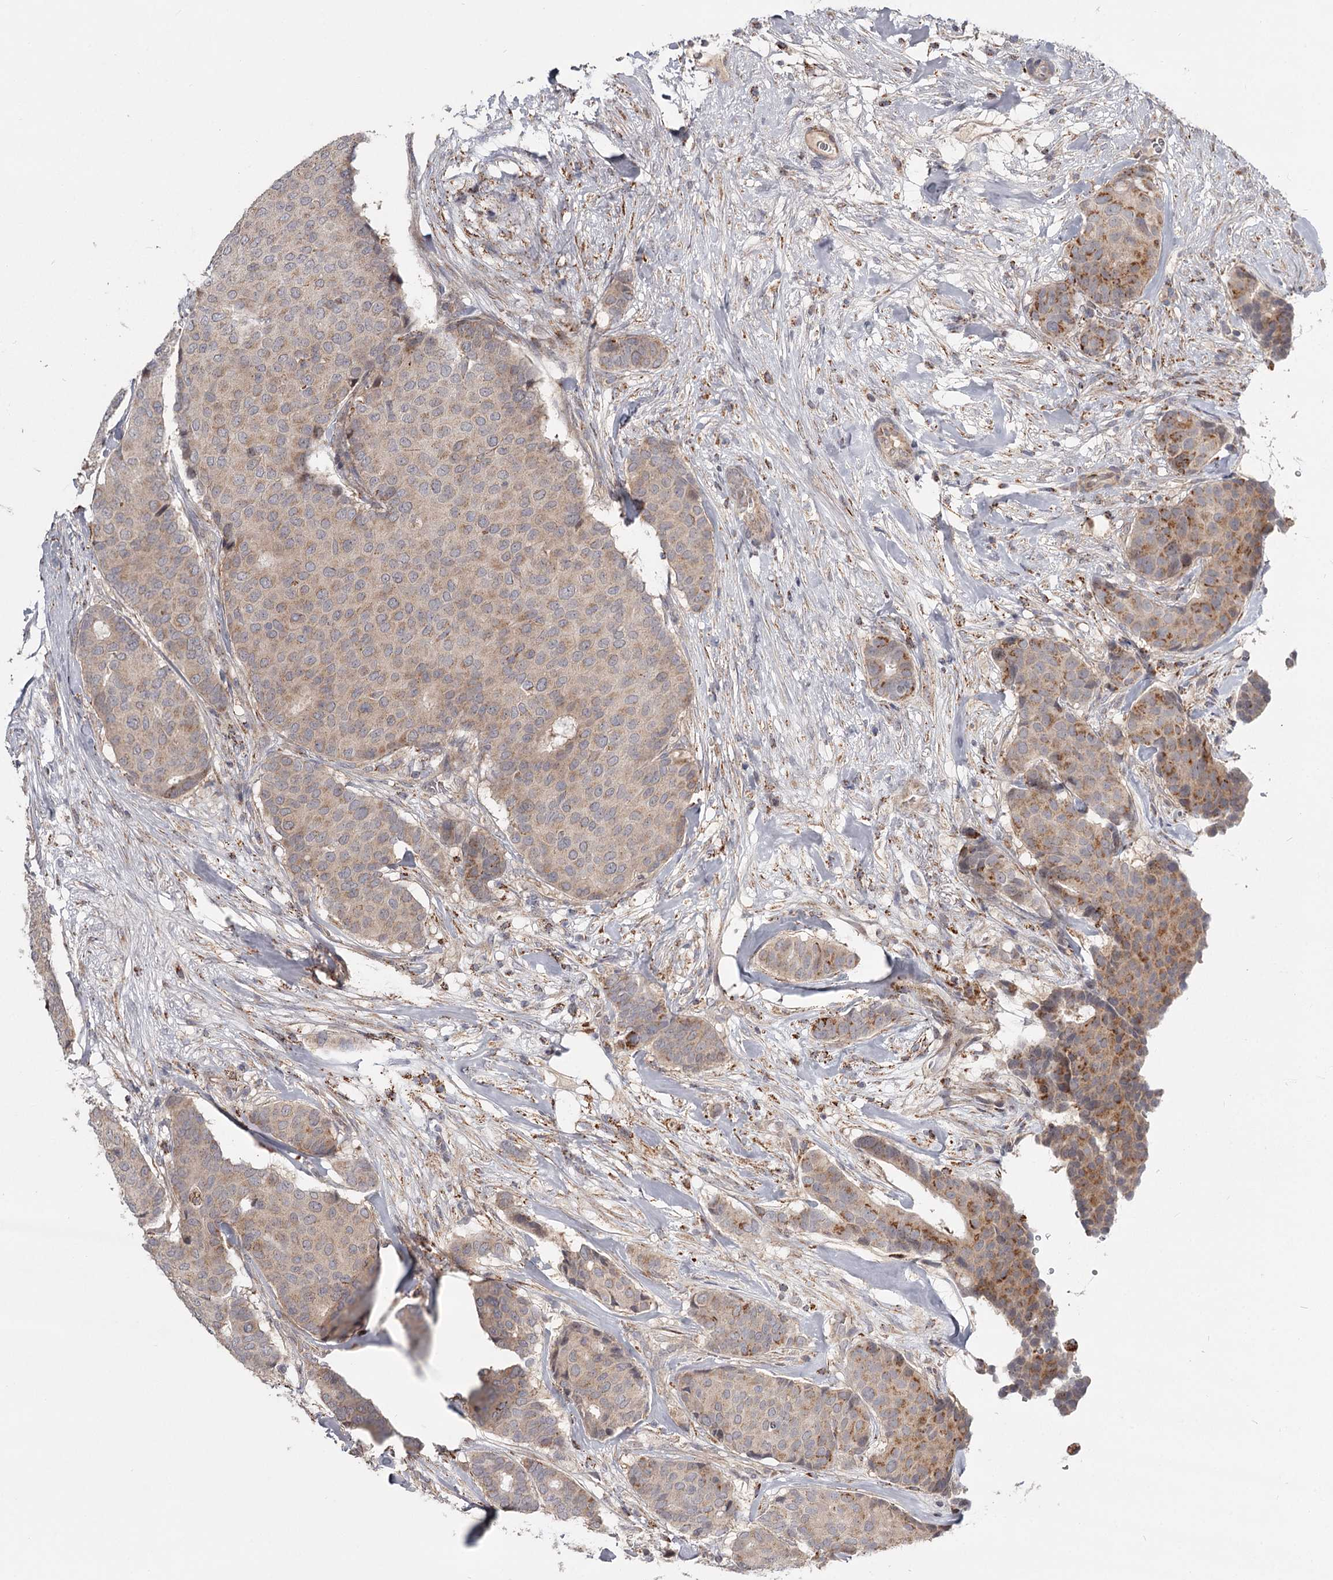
{"staining": {"intensity": "moderate", "quantity": "<25%", "location": "cytoplasmic/membranous"}, "tissue": "breast cancer", "cell_type": "Tumor cells", "image_type": "cancer", "snomed": [{"axis": "morphology", "description": "Duct carcinoma"}, {"axis": "topography", "description": "Breast"}], "caption": "DAB (3,3'-diaminobenzidine) immunohistochemical staining of human invasive ductal carcinoma (breast) displays moderate cytoplasmic/membranous protein positivity in about <25% of tumor cells.", "gene": "CDC123", "patient": {"sex": "female", "age": 75}}